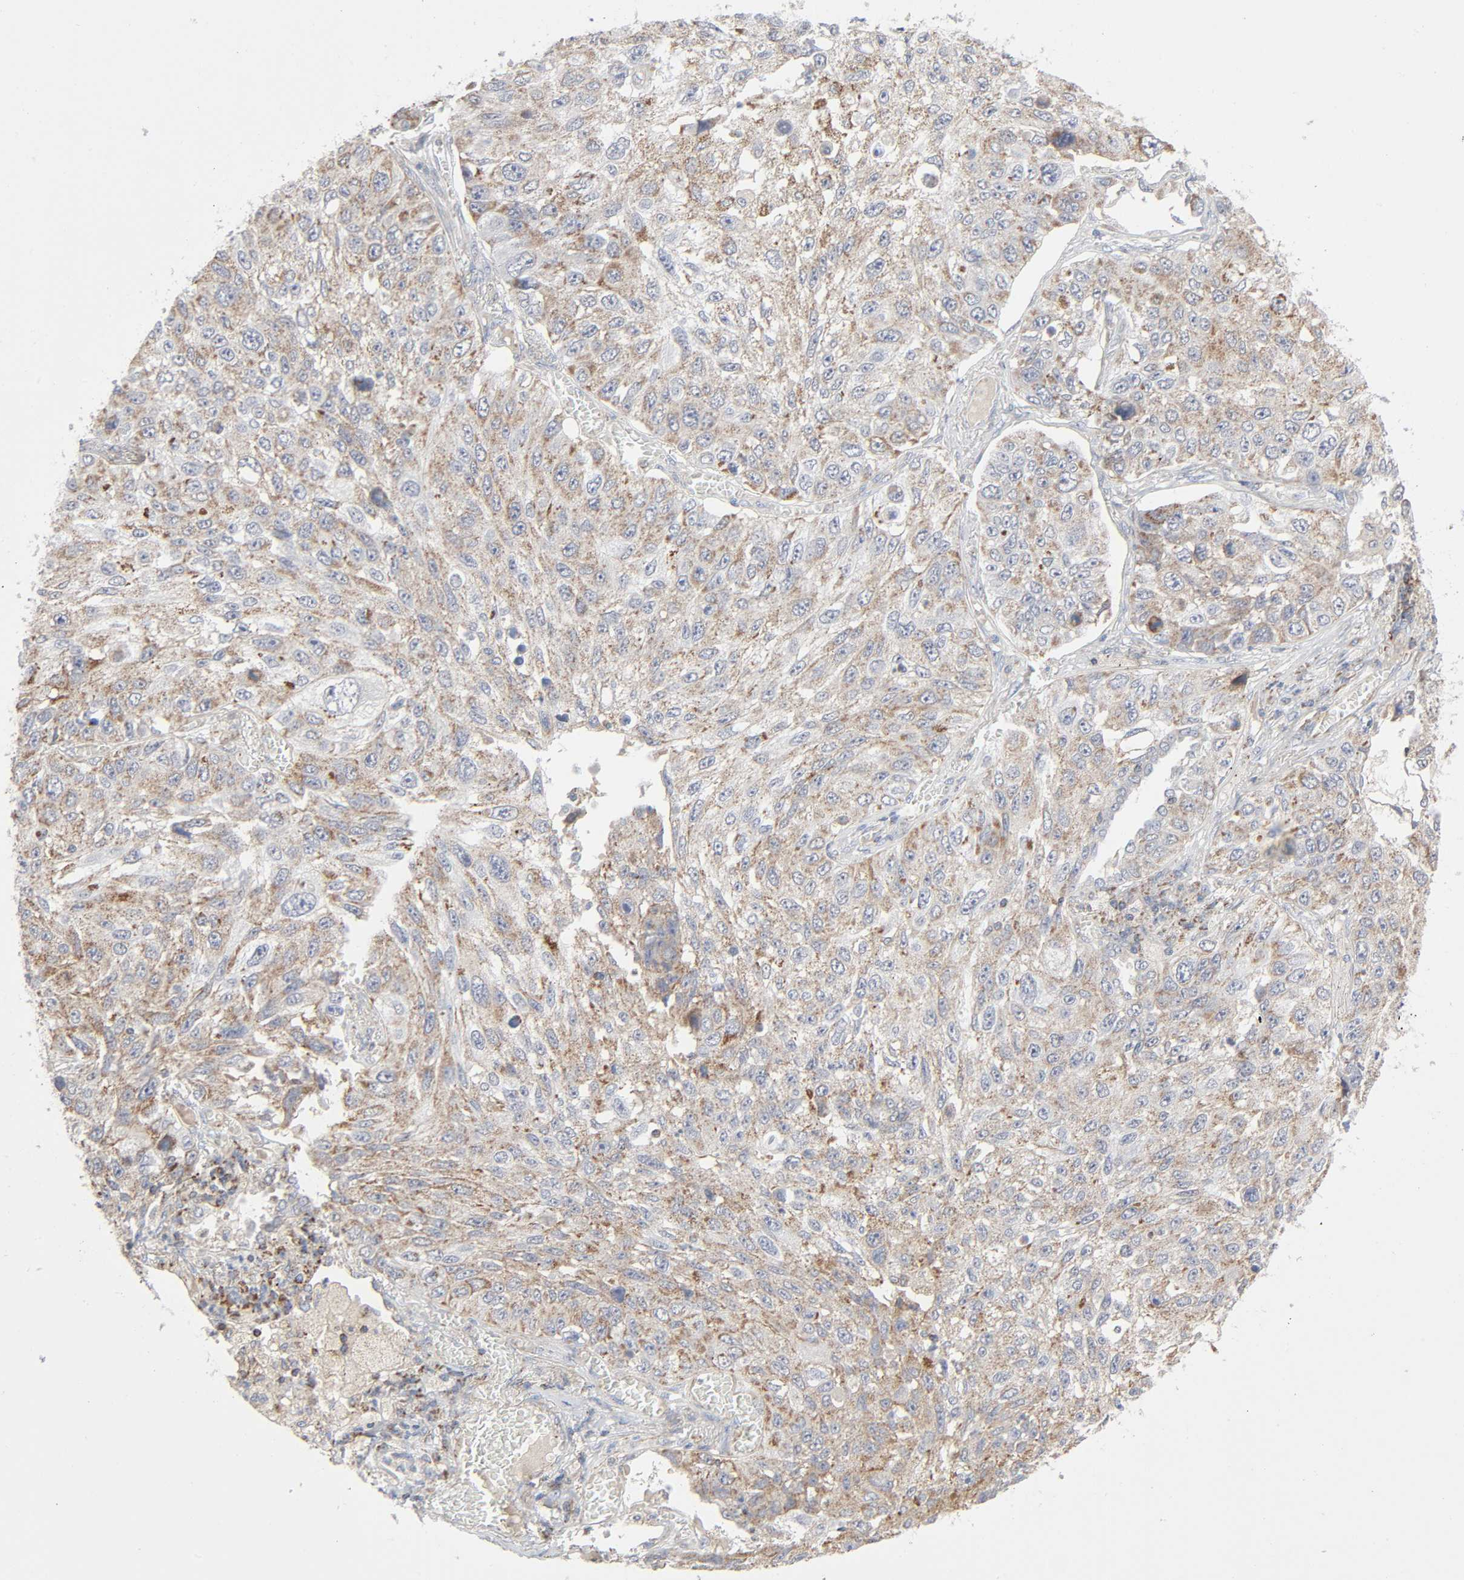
{"staining": {"intensity": "moderate", "quantity": ">75%", "location": "cytoplasmic/membranous"}, "tissue": "lung cancer", "cell_type": "Tumor cells", "image_type": "cancer", "snomed": [{"axis": "morphology", "description": "Squamous cell carcinoma, NOS"}, {"axis": "topography", "description": "Lung"}], "caption": "A micrograph of human lung cancer stained for a protein reveals moderate cytoplasmic/membranous brown staining in tumor cells.", "gene": "SYT16", "patient": {"sex": "male", "age": 71}}